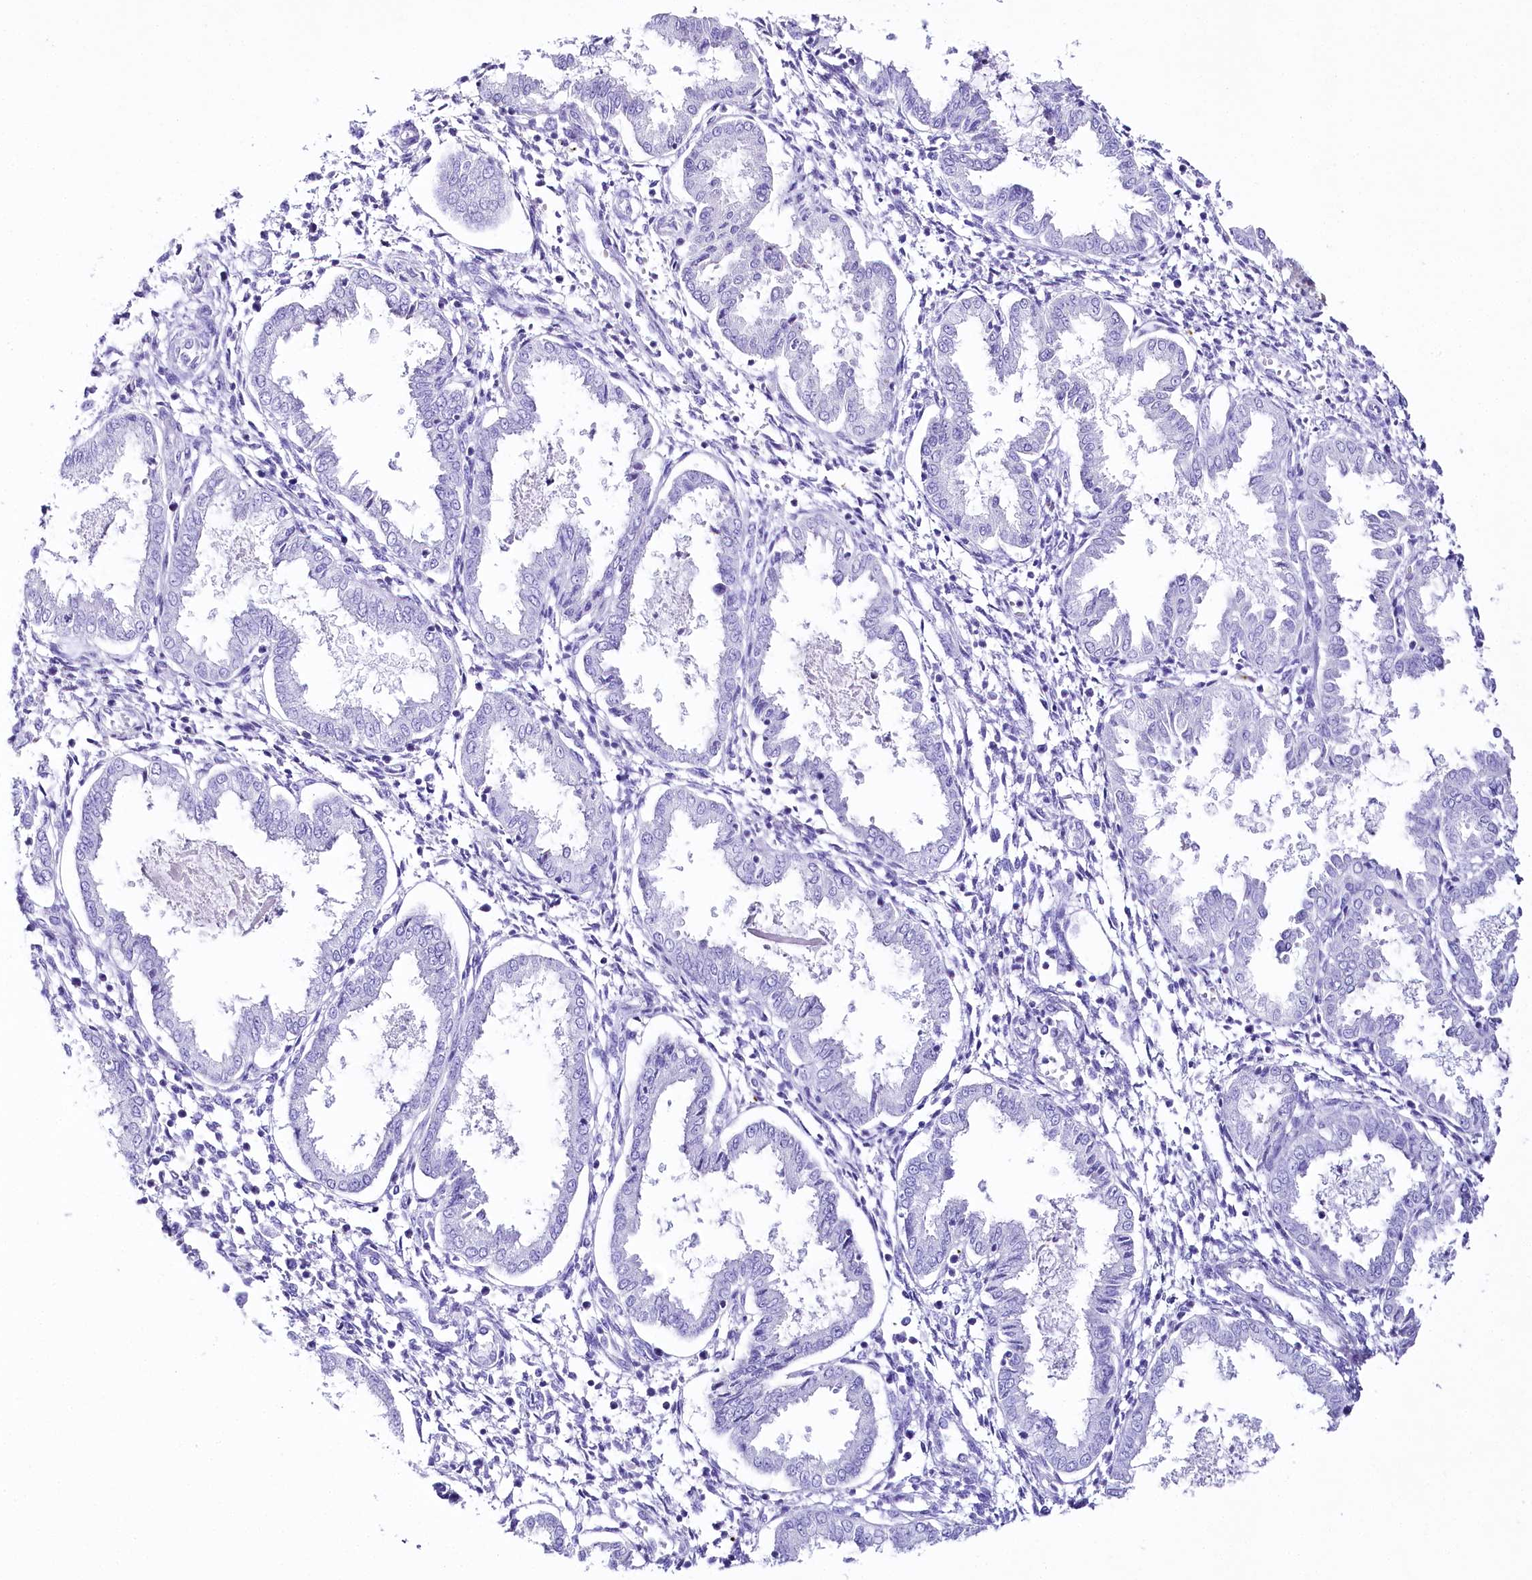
{"staining": {"intensity": "negative", "quantity": "none", "location": "none"}, "tissue": "endometrium", "cell_type": "Cells in endometrial stroma", "image_type": "normal", "snomed": [{"axis": "morphology", "description": "Normal tissue, NOS"}, {"axis": "topography", "description": "Endometrium"}], "caption": "Immunohistochemistry micrograph of benign endometrium: endometrium stained with DAB reveals no significant protein expression in cells in endometrial stroma.", "gene": "CSN3", "patient": {"sex": "female", "age": 33}}